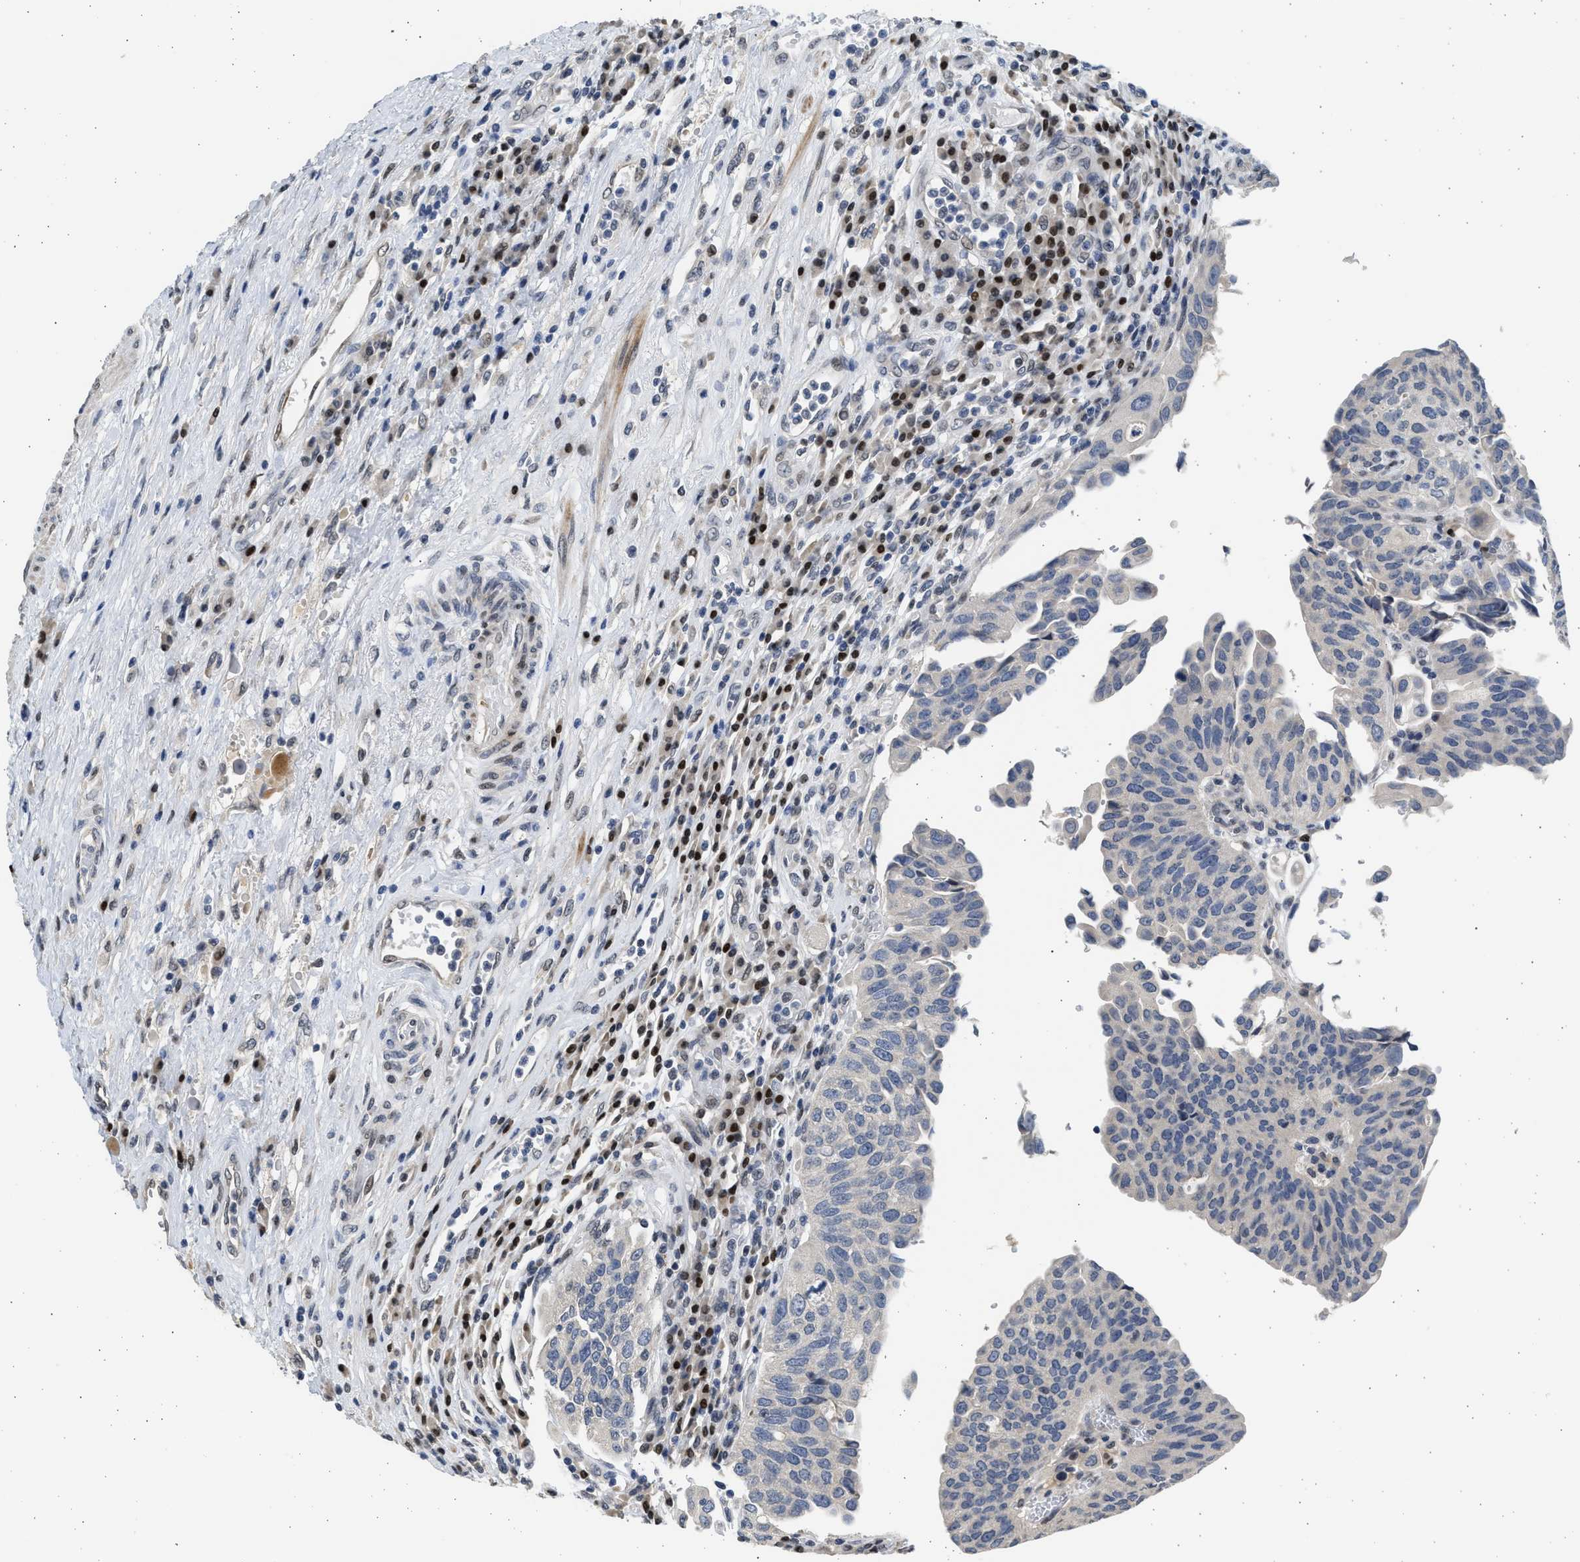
{"staining": {"intensity": "negative", "quantity": "none", "location": "none"}, "tissue": "urothelial cancer", "cell_type": "Tumor cells", "image_type": "cancer", "snomed": [{"axis": "morphology", "description": "Urothelial carcinoma, High grade"}, {"axis": "topography", "description": "Urinary bladder"}], "caption": "There is no significant expression in tumor cells of urothelial cancer. Nuclei are stained in blue.", "gene": "HMGN3", "patient": {"sex": "female", "age": 80}}